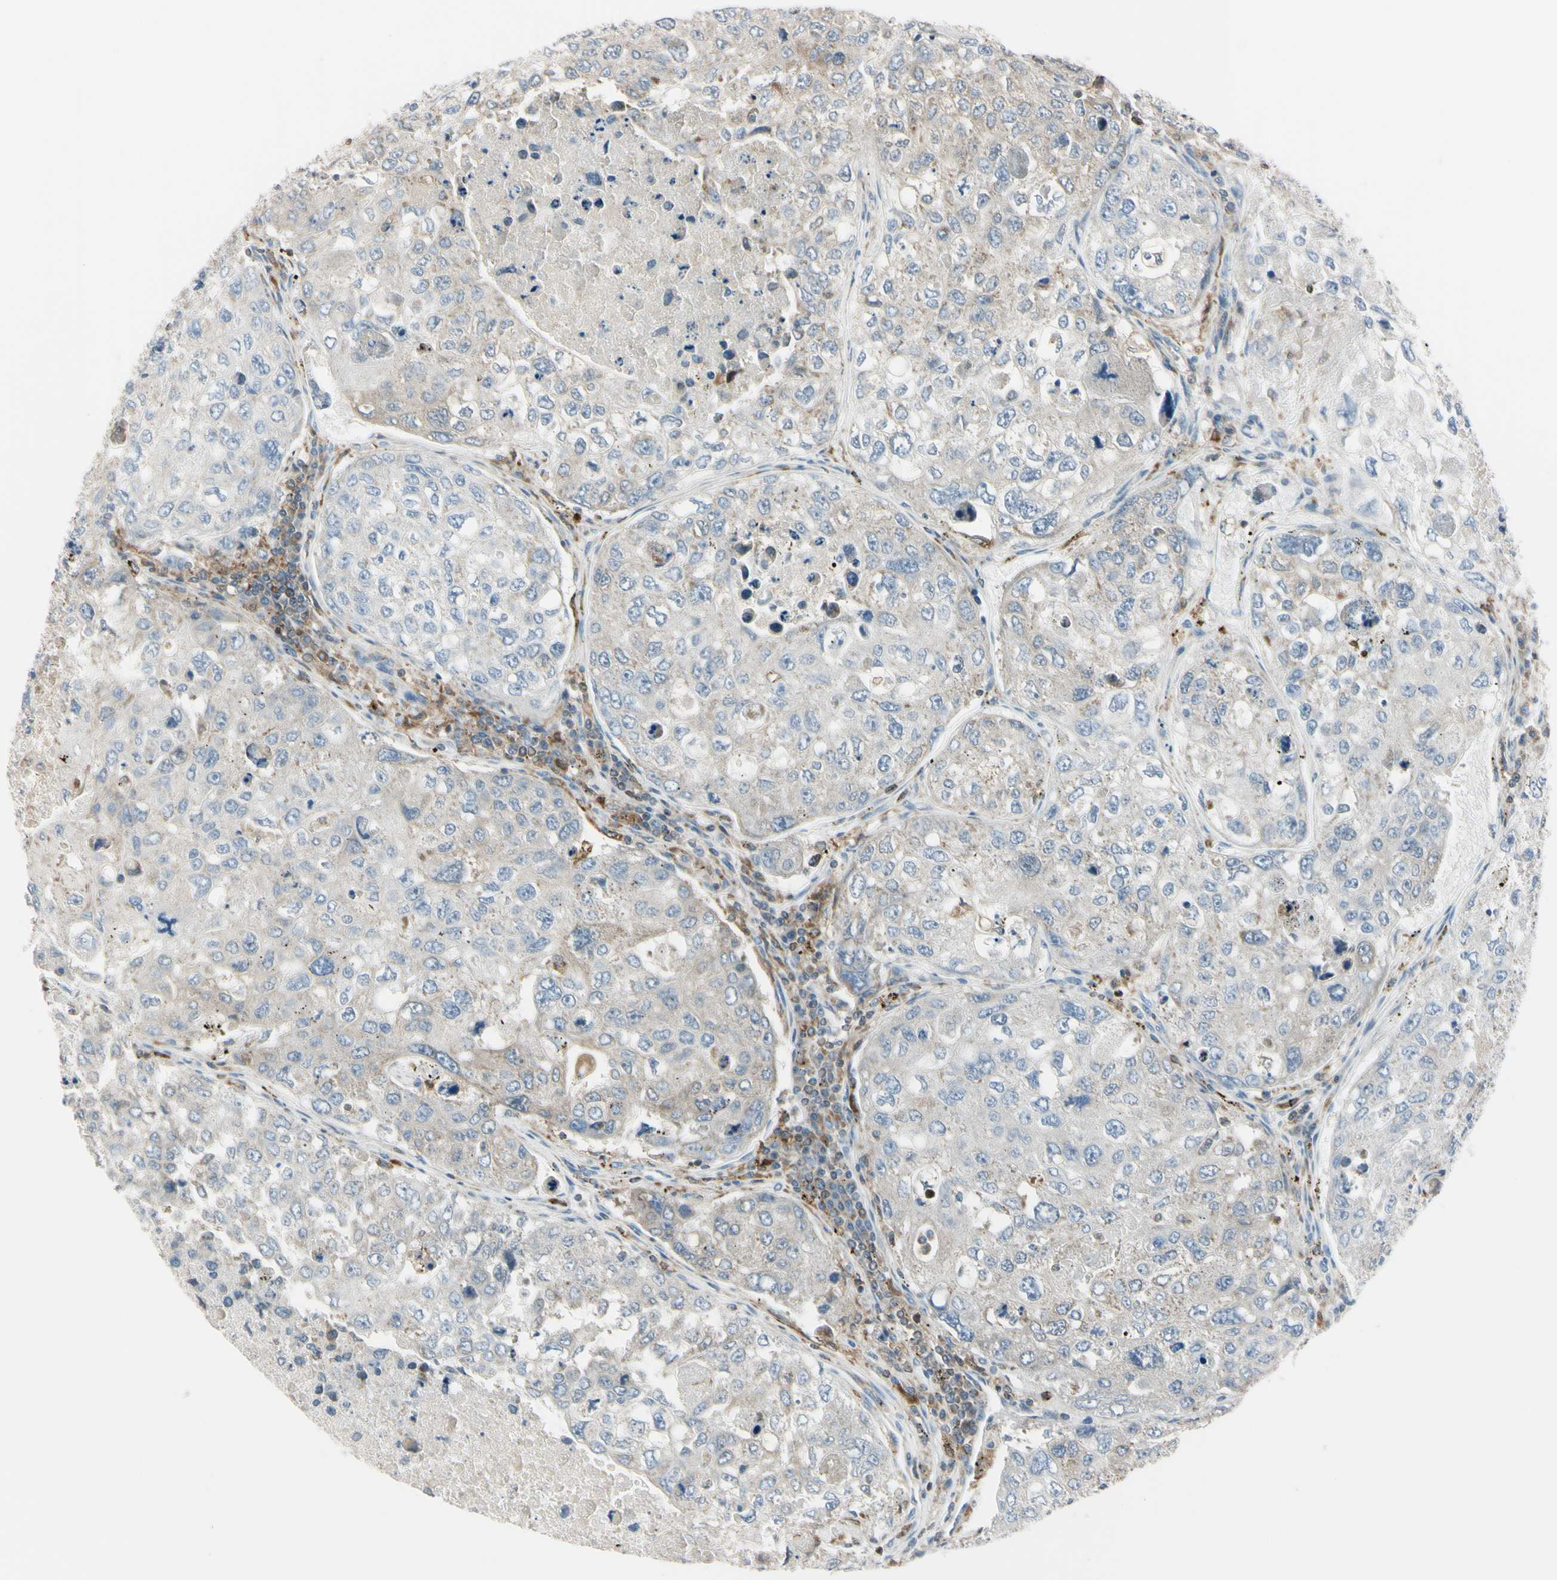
{"staining": {"intensity": "weak", "quantity": ">75%", "location": "cytoplasmic/membranous"}, "tissue": "urothelial cancer", "cell_type": "Tumor cells", "image_type": "cancer", "snomed": [{"axis": "morphology", "description": "Urothelial carcinoma, High grade"}, {"axis": "topography", "description": "Lymph node"}, {"axis": "topography", "description": "Urinary bladder"}], "caption": "IHC micrograph of high-grade urothelial carcinoma stained for a protein (brown), which shows low levels of weak cytoplasmic/membranous positivity in approximately >75% of tumor cells.", "gene": "CYRIB", "patient": {"sex": "male", "age": 51}}